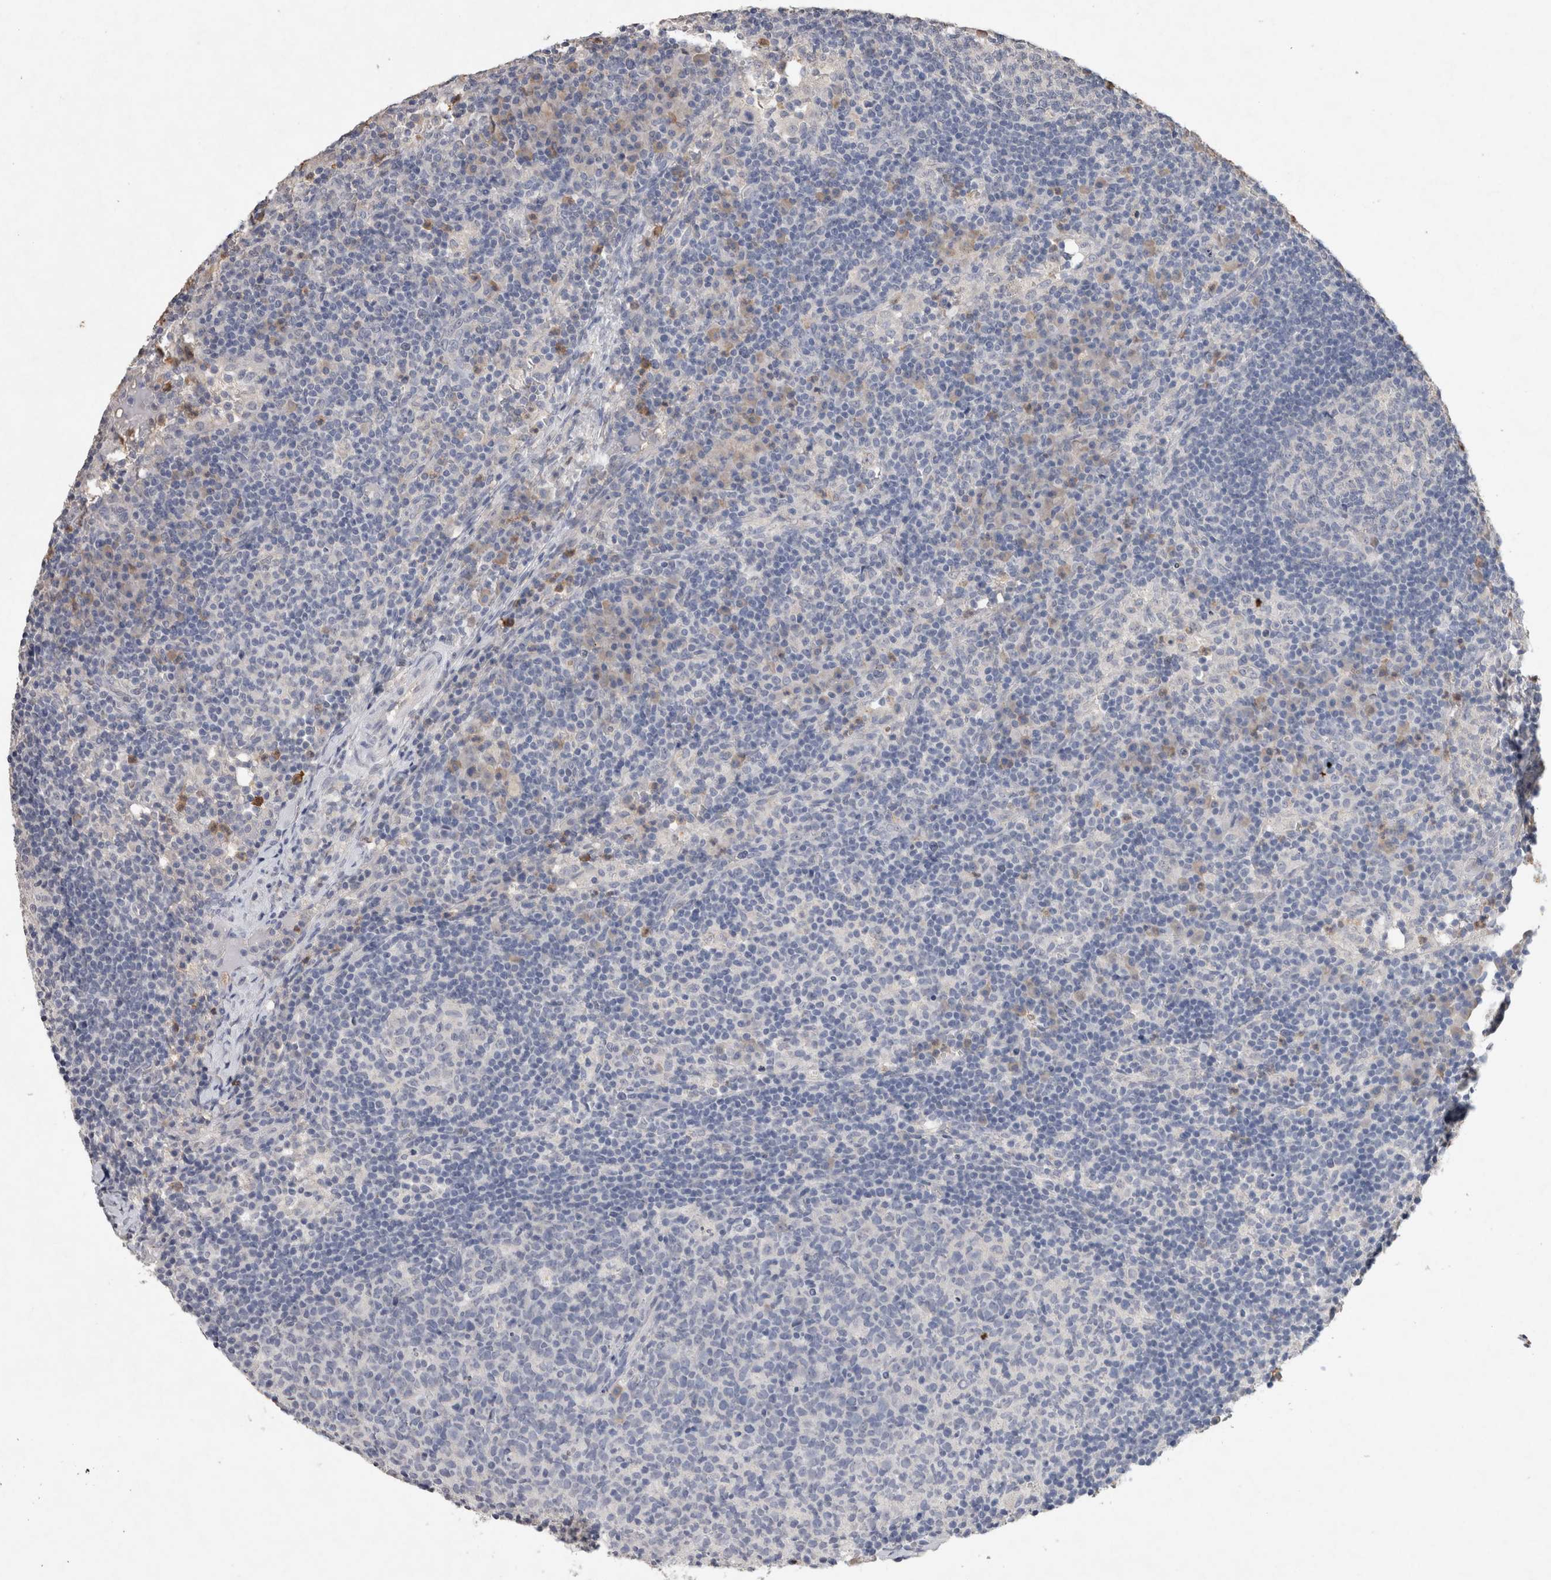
{"staining": {"intensity": "negative", "quantity": "none", "location": "none"}, "tissue": "lymph node", "cell_type": "Germinal center cells", "image_type": "normal", "snomed": [{"axis": "morphology", "description": "Normal tissue, NOS"}, {"axis": "morphology", "description": "Inflammation, NOS"}, {"axis": "topography", "description": "Lymph node"}], "caption": "High magnification brightfield microscopy of unremarkable lymph node stained with DAB (brown) and counterstained with hematoxylin (blue): germinal center cells show no significant staining.", "gene": "FABP7", "patient": {"sex": "male", "age": 55}}